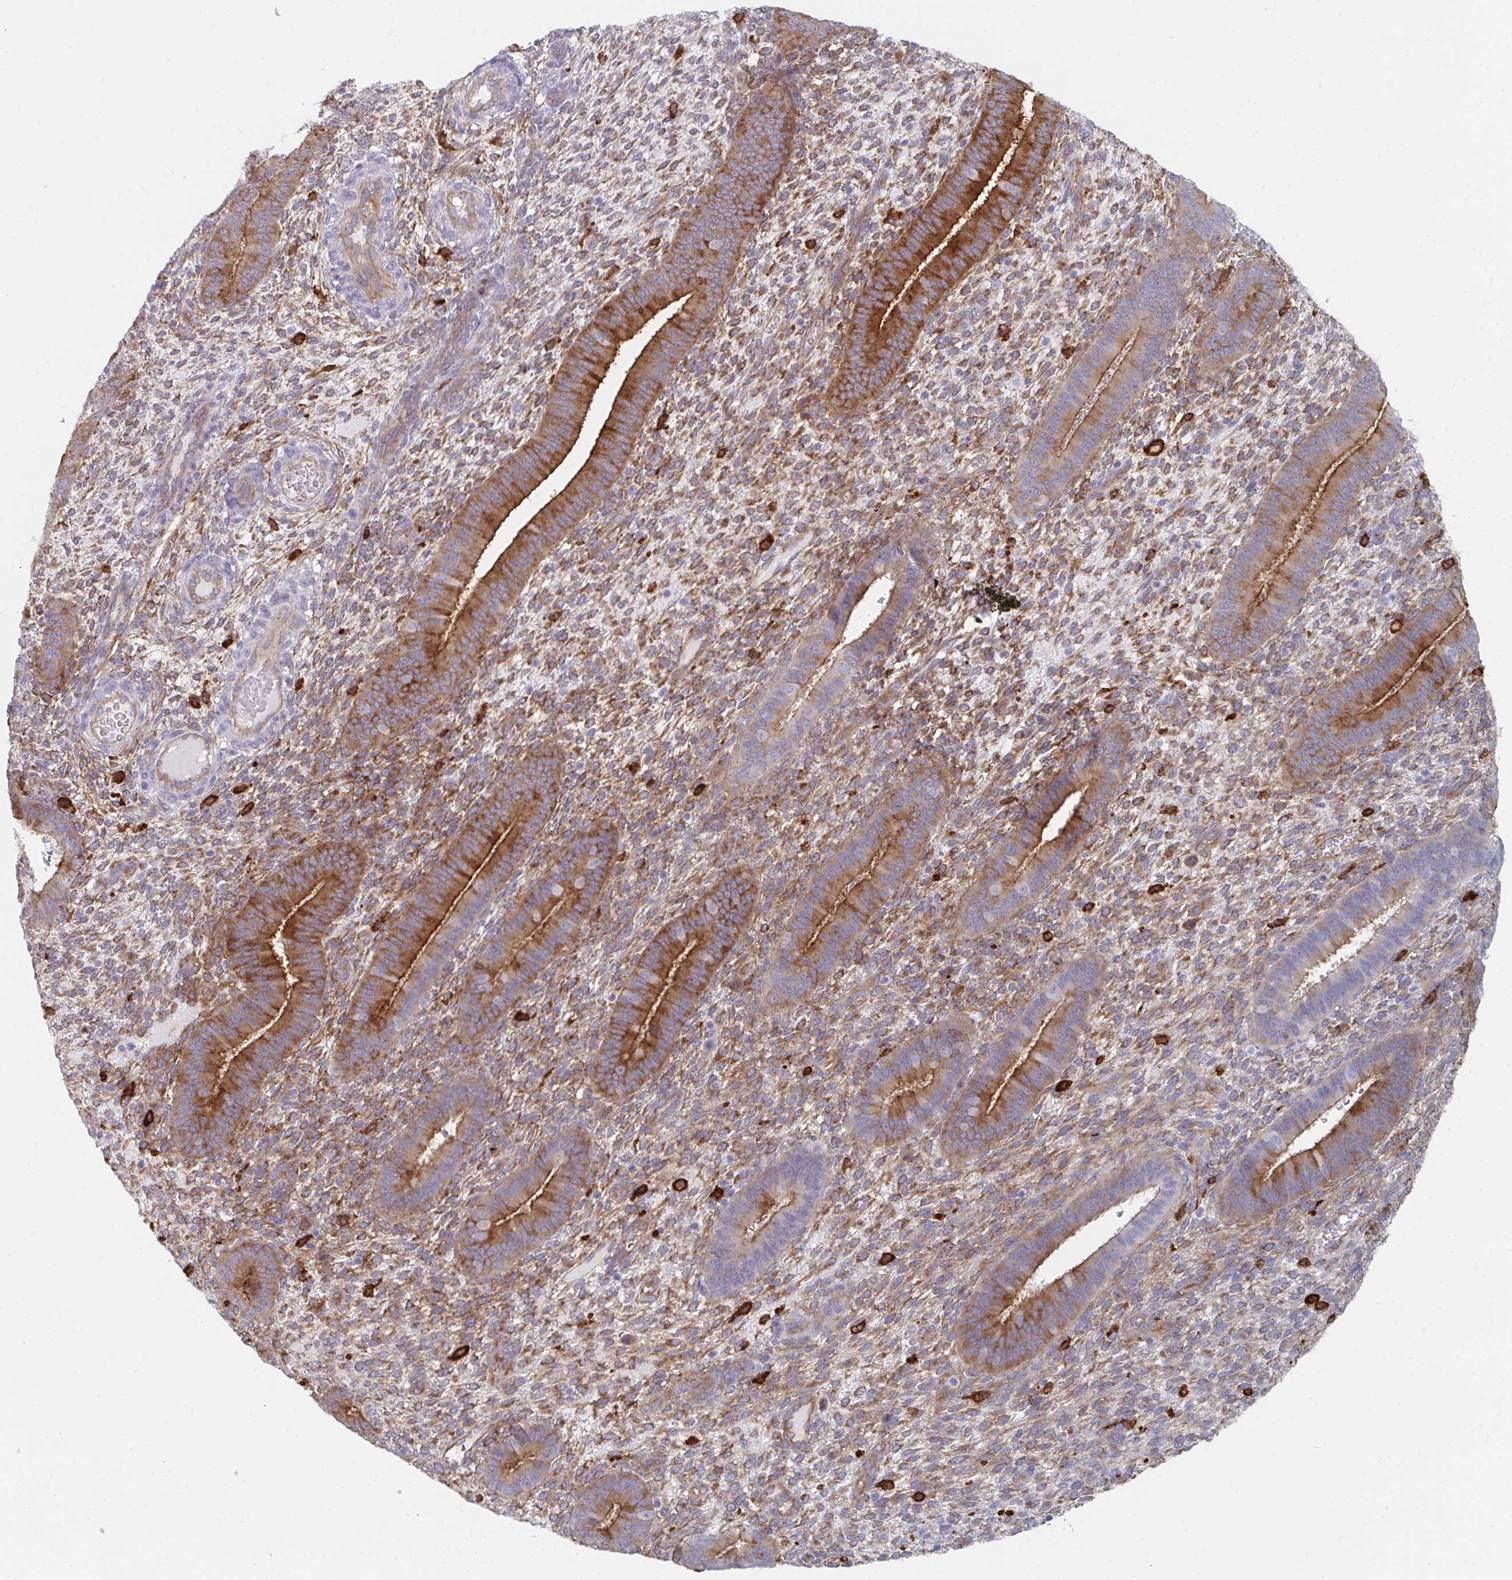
{"staining": {"intensity": "moderate", "quantity": "25%-75%", "location": "cytoplasmic/membranous"}, "tissue": "endometrium", "cell_type": "Cells in endometrial stroma", "image_type": "normal", "snomed": [{"axis": "morphology", "description": "Normal tissue, NOS"}, {"axis": "topography", "description": "Endometrium"}], "caption": "Immunohistochemical staining of normal endometrium exhibits medium levels of moderate cytoplasmic/membranous positivity in approximately 25%-75% of cells in endometrial stroma.", "gene": "DAB2", "patient": {"sex": "female", "age": 39}}